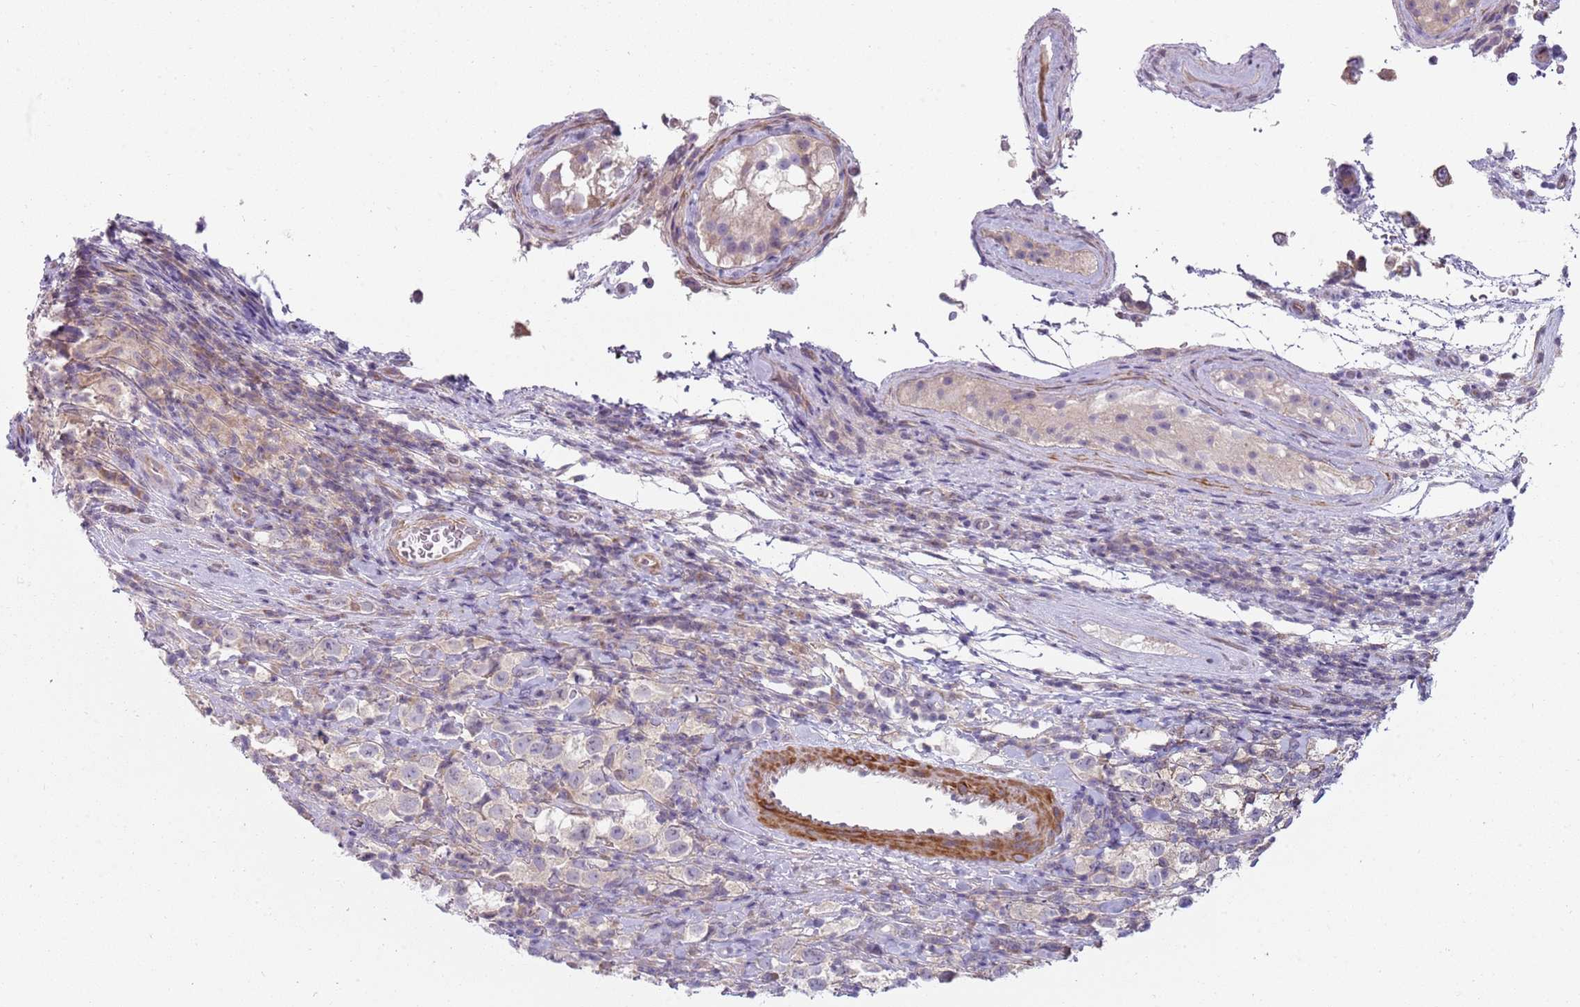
{"staining": {"intensity": "negative", "quantity": "none", "location": "none"}, "tissue": "testis cancer", "cell_type": "Tumor cells", "image_type": "cancer", "snomed": [{"axis": "morphology", "description": "Seminoma, NOS"}, {"axis": "morphology", "description": "Carcinoma, Embryonal, NOS"}, {"axis": "topography", "description": "Testis"}], "caption": "This histopathology image is of testis cancer stained with IHC to label a protein in brown with the nuclei are counter-stained blue. There is no staining in tumor cells.", "gene": "SLC26A6", "patient": {"sex": "male", "age": 41}}